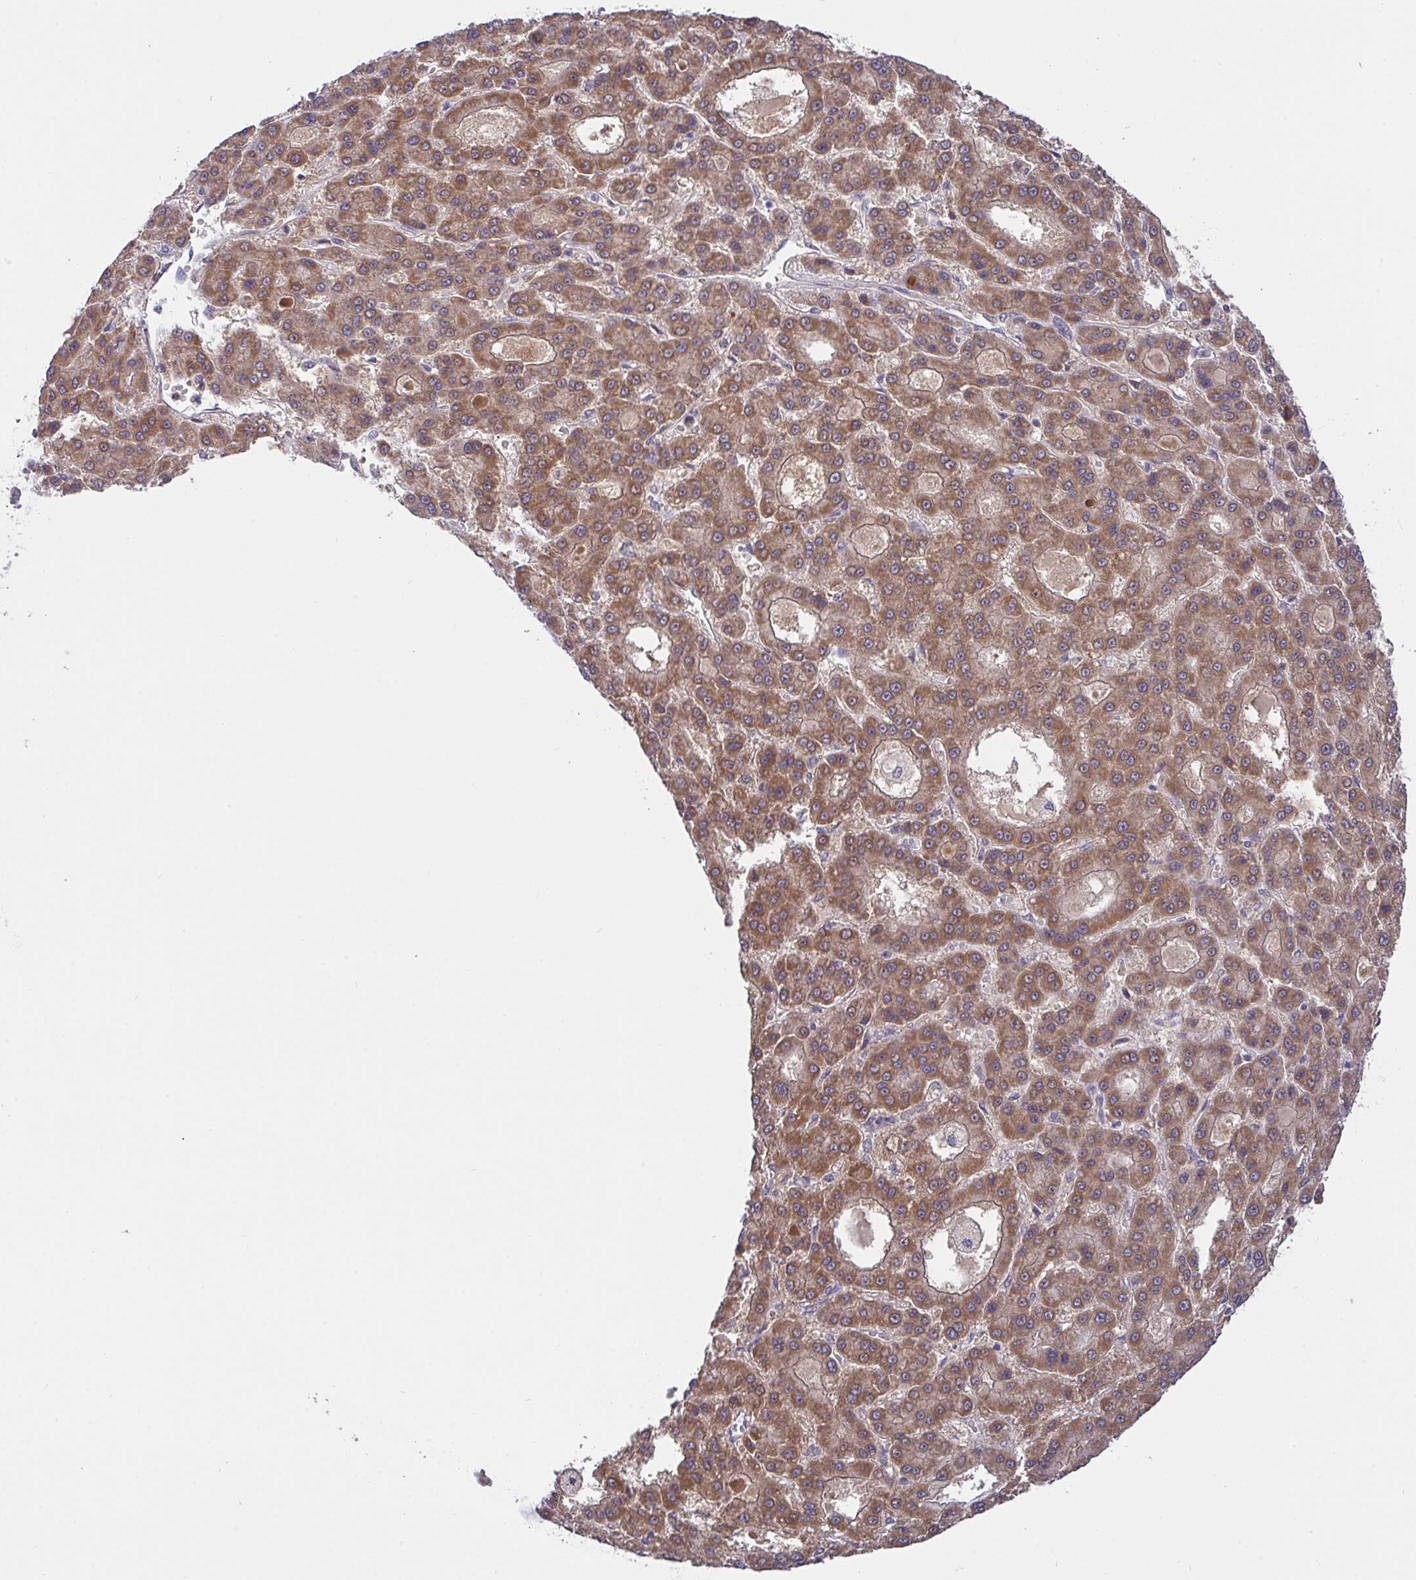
{"staining": {"intensity": "moderate", "quantity": ">75%", "location": "cytoplasmic/membranous"}, "tissue": "liver cancer", "cell_type": "Tumor cells", "image_type": "cancer", "snomed": [{"axis": "morphology", "description": "Carcinoma, Hepatocellular, NOS"}, {"axis": "topography", "description": "Liver"}], "caption": "Immunohistochemical staining of human liver hepatocellular carcinoma demonstrates moderate cytoplasmic/membranous protein positivity in about >75% of tumor cells.", "gene": "L3HYPDH", "patient": {"sex": "male", "age": 70}}